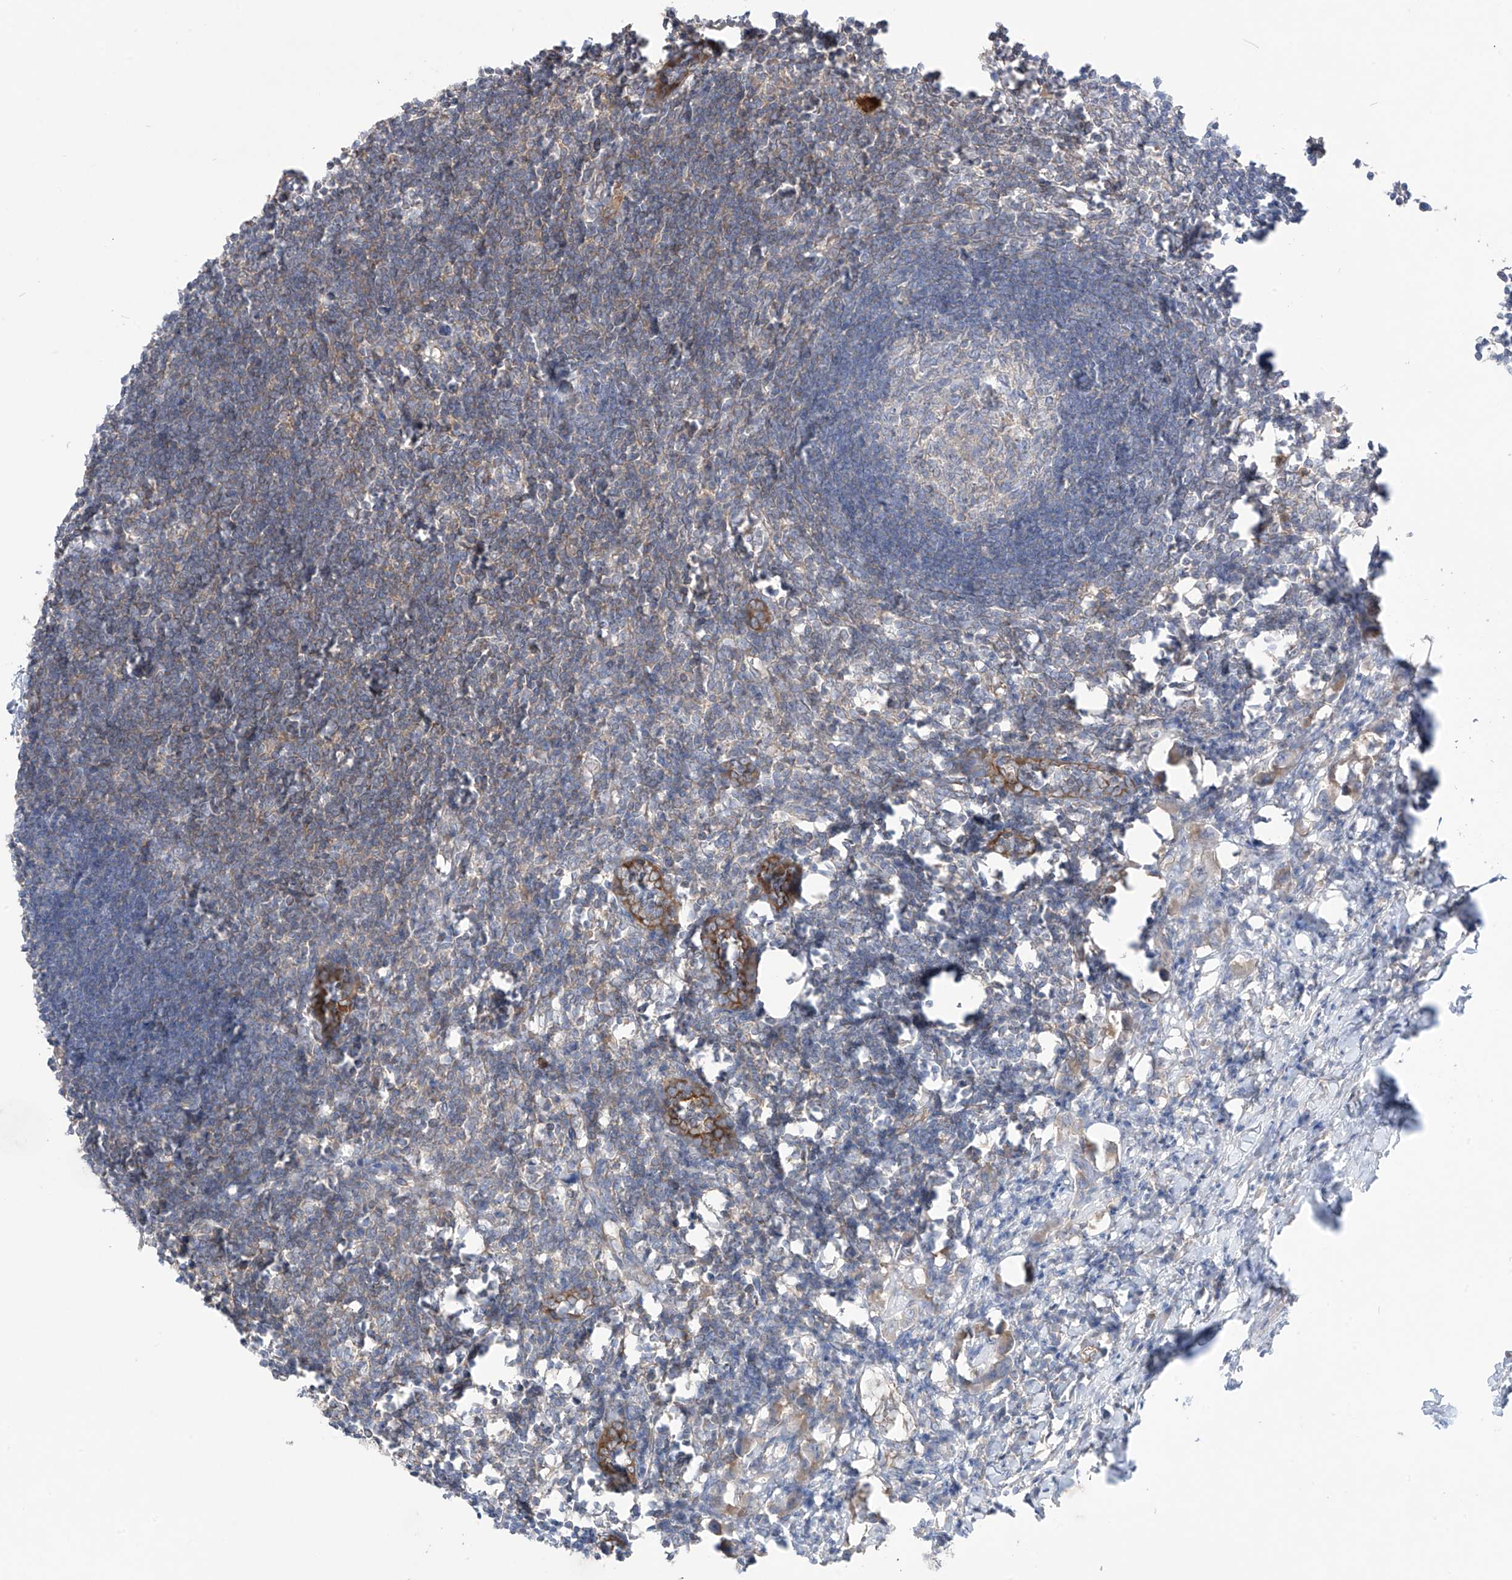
{"staining": {"intensity": "negative", "quantity": "none", "location": "none"}, "tissue": "lymph node", "cell_type": "Germinal center cells", "image_type": "normal", "snomed": [{"axis": "morphology", "description": "Normal tissue, NOS"}, {"axis": "morphology", "description": "Malignant melanoma, Metastatic site"}, {"axis": "topography", "description": "Lymph node"}], "caption": "The immunohistochemistry micrograph has no significant staining in germinal center cells of lymph node. (DAB (3,3'-diaminobenzidine) IHC visualized using brightfield microscopy, high magnification).", "gene": "TRMU", "patient": {"sex": "male", "age": 41}}